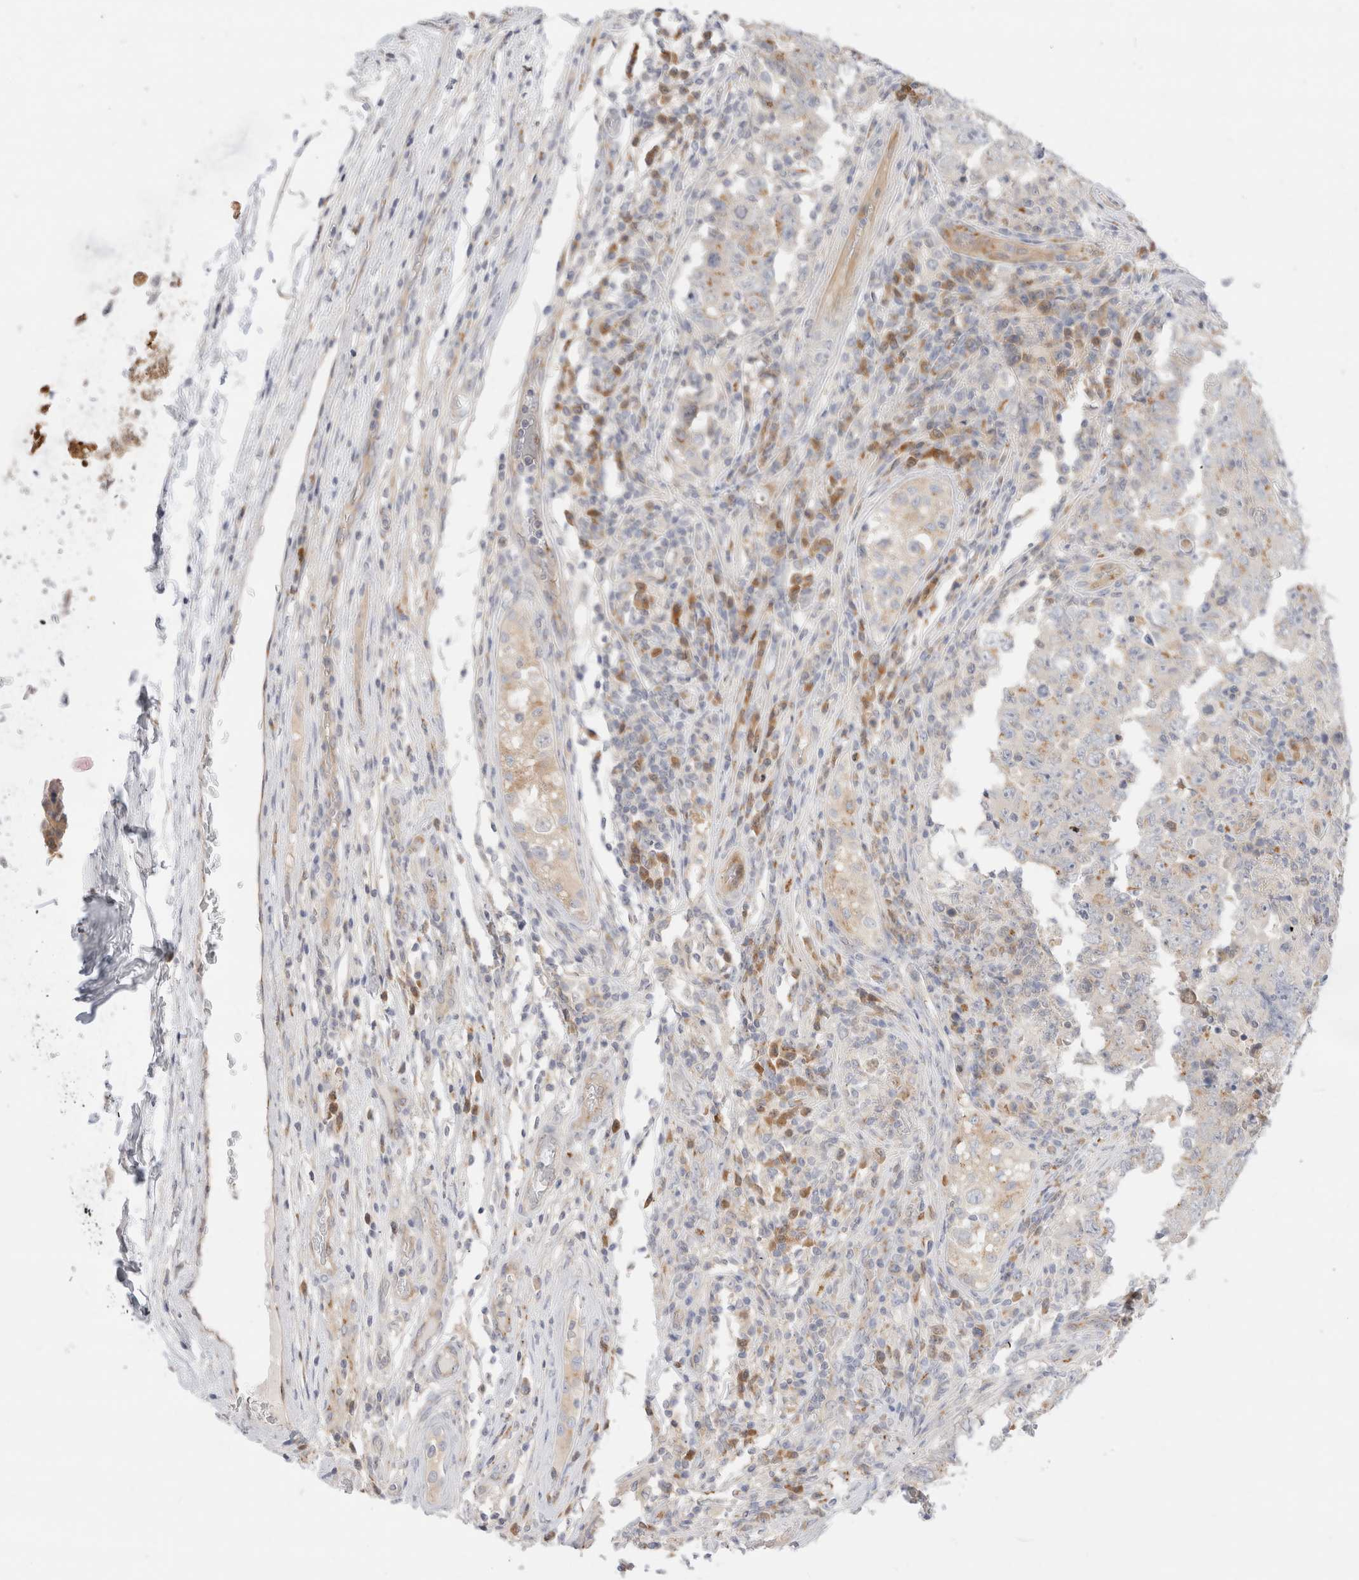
{"staining": {"intensity": "weak", "quantity": "<25%", "location": "cytoplasmic/membranous"}, "tissue": "testis cancer", "cell_type": "Tumor cells", "image_type": "cancer", "snomed": [{"axis": "morphology", "description": "Carcinoma, Embryonal, NOS"}, {"axis": "topography", "description": "Testis"}], "caption": "The image reveals no staining of tumor cells in testis cancer (embryonal carcinoma).", "gene": "EFCAB13", "patient": {"sex": "male", "age": 26}}